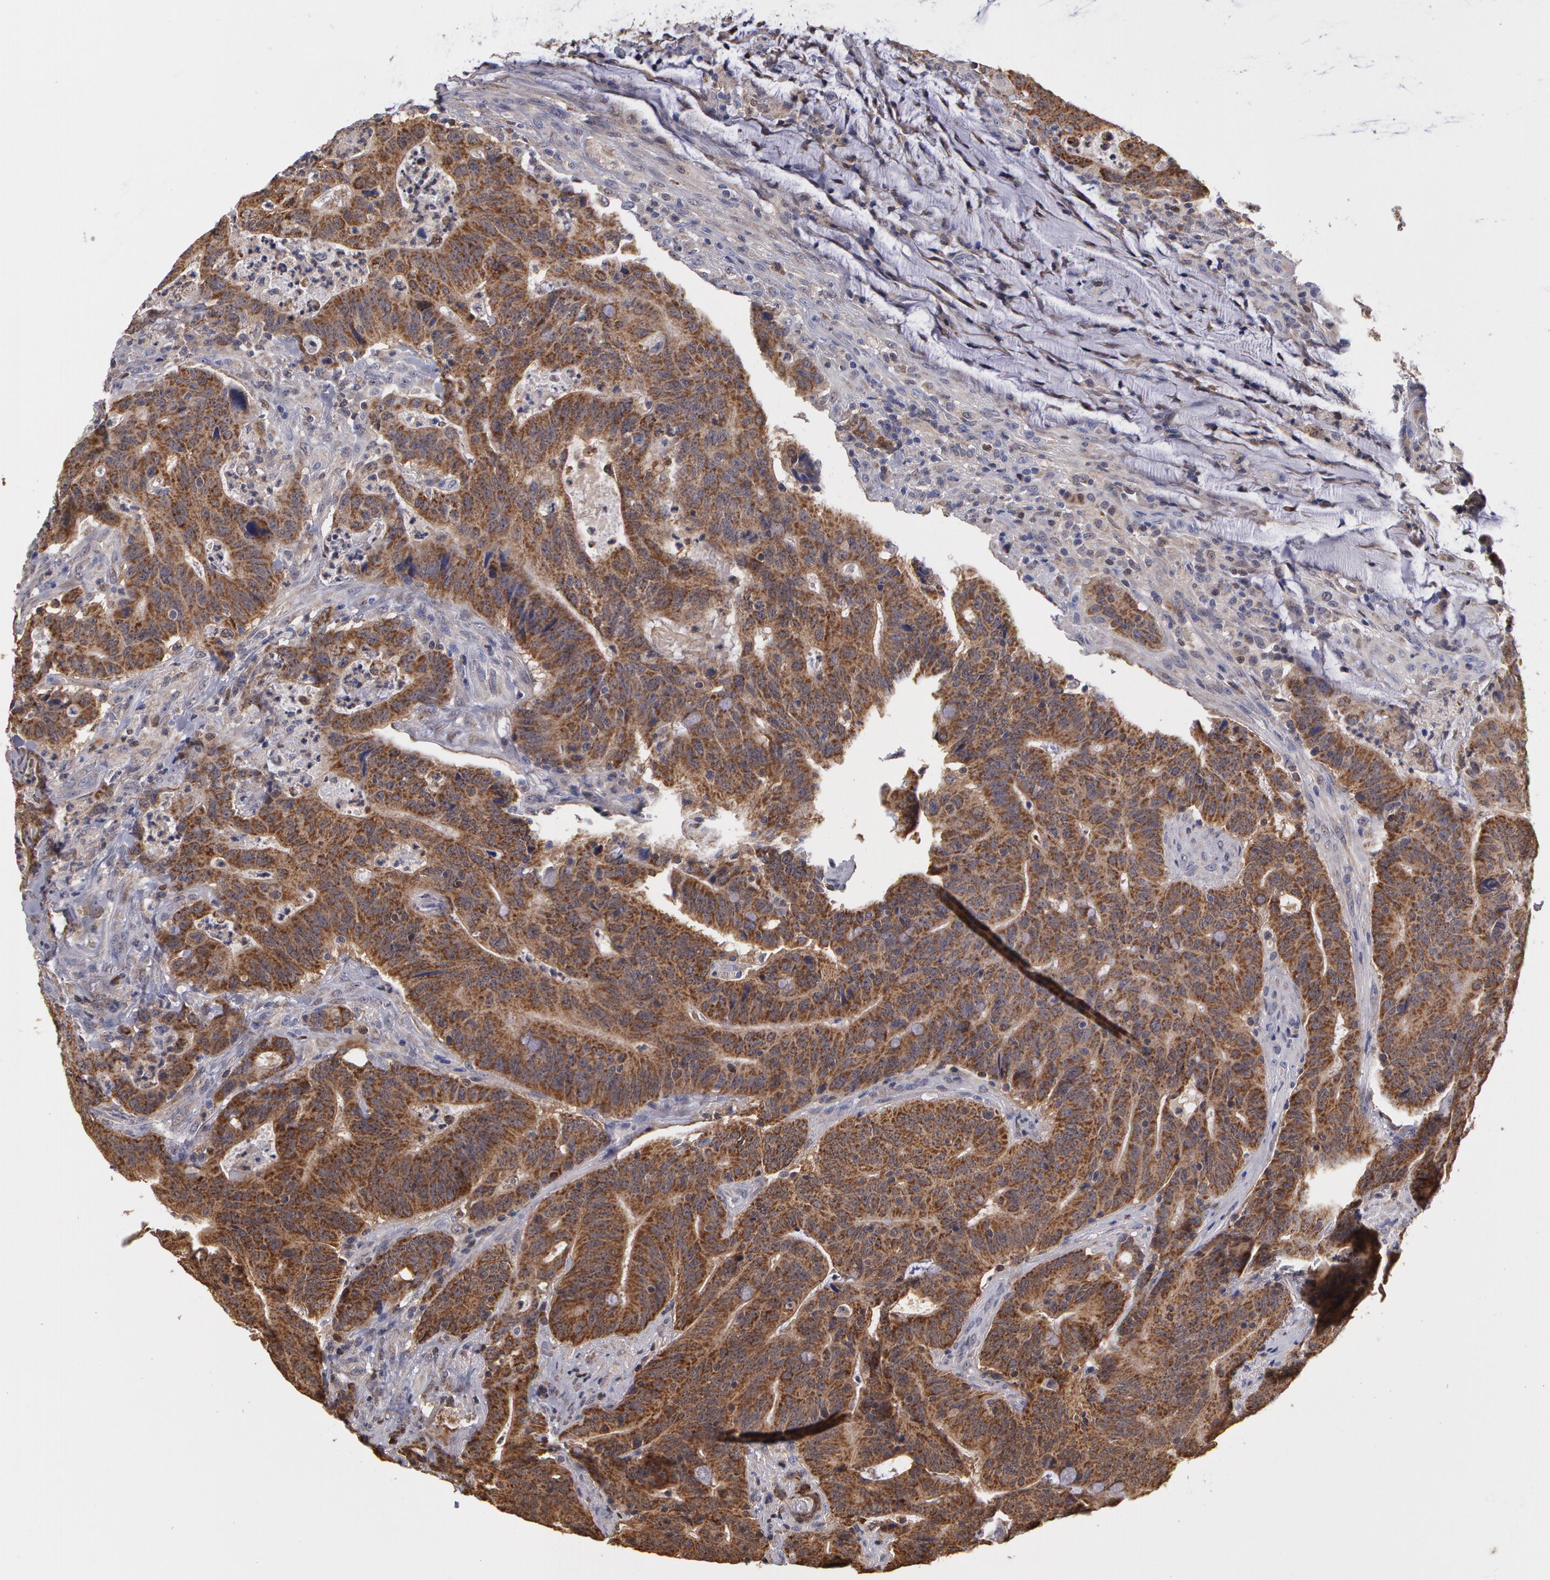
{"staining": {"intensity": "strong", "quantity": ">75%", "location": "cytoplasmic/membranous"}, "tissue": "colorectal cancer", "cell_type": "Tumor cells", "image_type": "cancer", "snomed": [{"axis": "morphology", "description": "Adenocarcinoma, NOS"}, {"axis": "topography", "description": "Colon"}], "caption": "IHC of human adenocarcinoma (colorectal) exhibits high levels of strong cytoplasmic/membranous positivity in approximately >75% of tumor cells.", "gene": "MPST", "patient": {"sex": "male", "age": 54}}